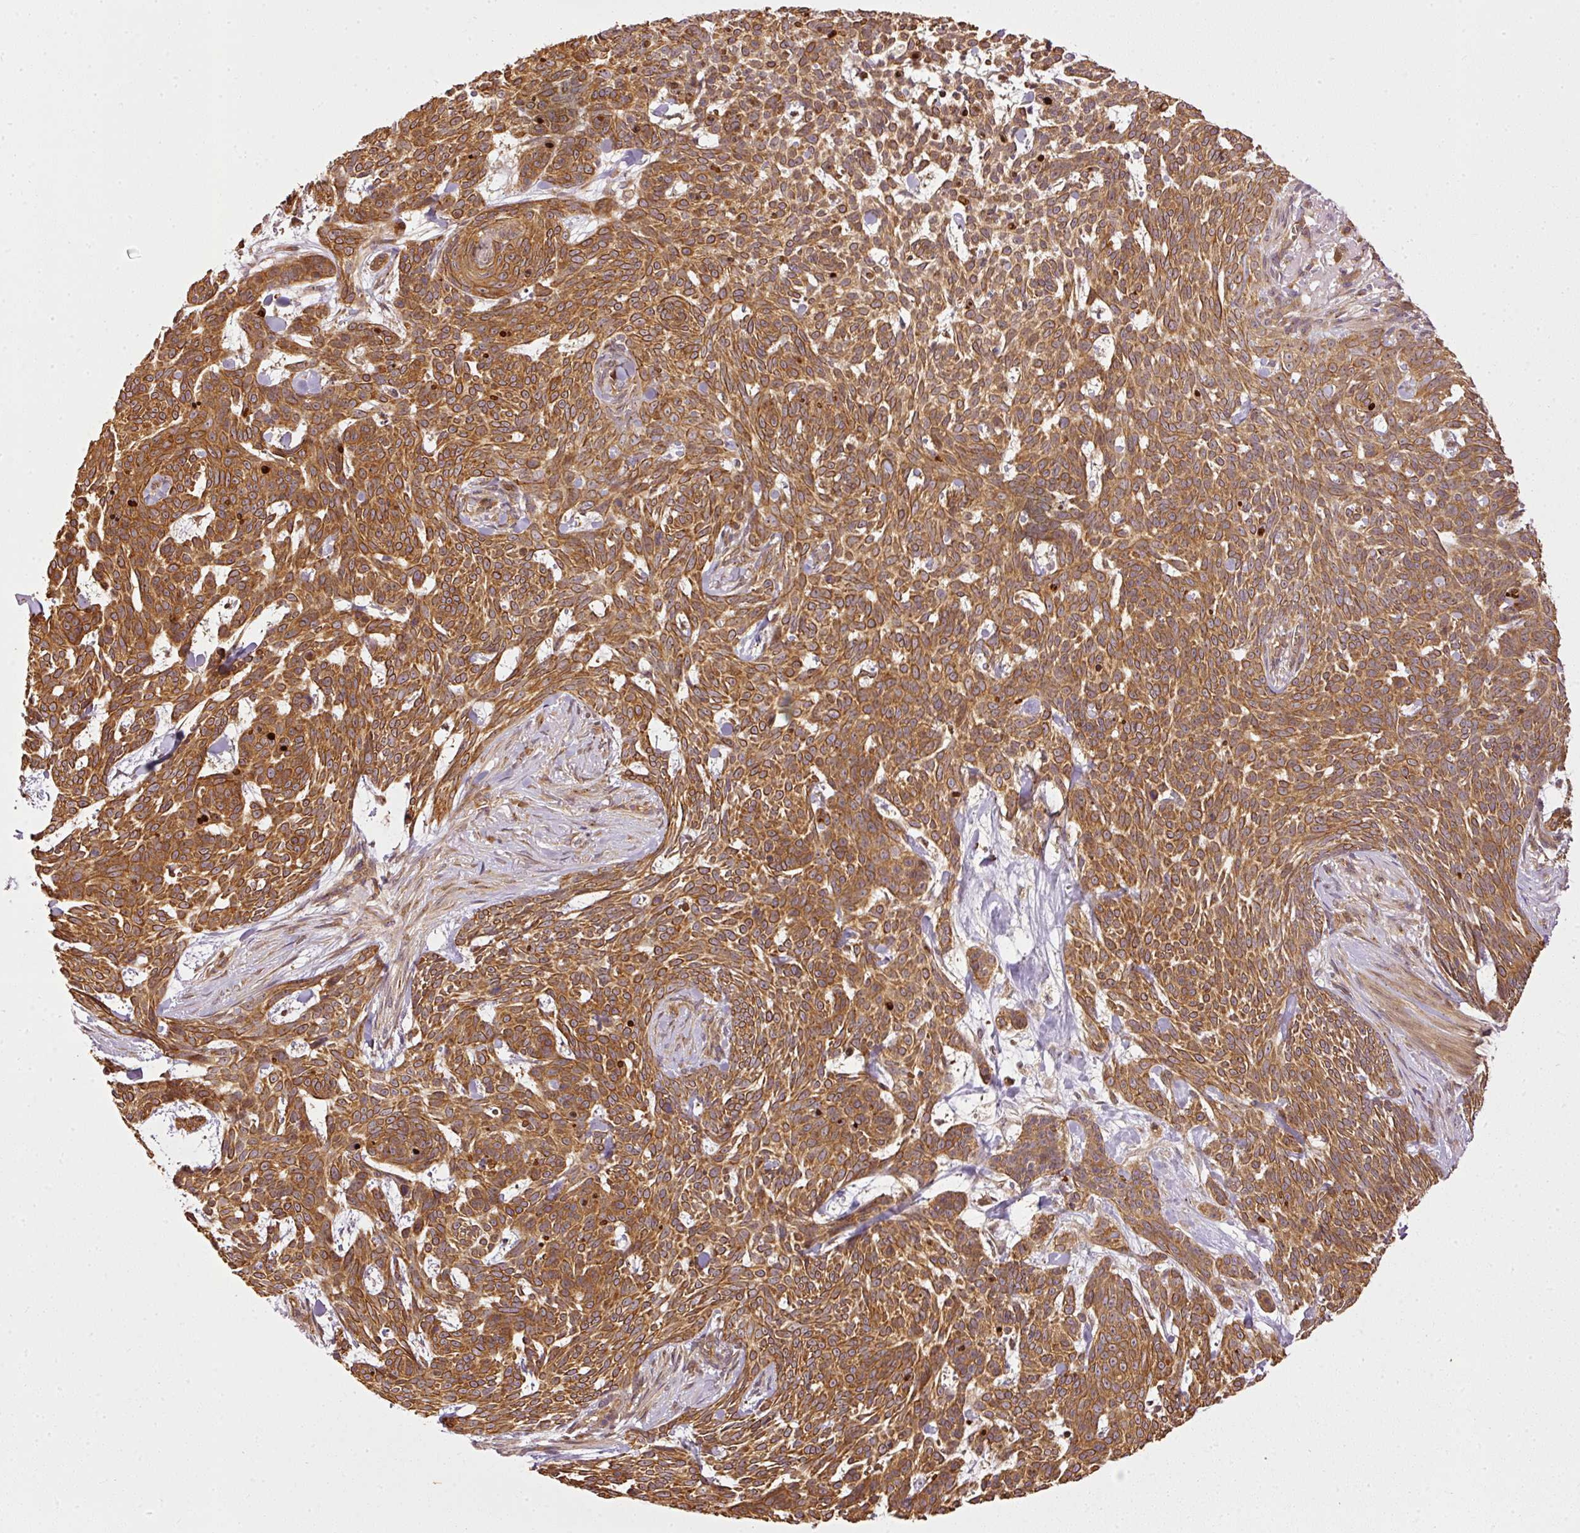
{"staining": {"intensity": "moderate", "quantity": ">75%", "location": "cytoplasmic/membranous"}, "tissue": "skin cancer", "cell_type": "Tumor cells", "image_type": "cancer", "snomed": [{"axis": "morphology", "description": "Basal cell carcinoma"}, {"axis": "topography", "description": "Skin"}], "caption": "Immunohistochemical staining of skin basal cell carcinoma demonstrates moderate cytoplasmic/membranous protein staining in about >75% of tumor cells. The staining is performed using DAB brown chromogen to label protein expression. The nuclei are counter-stained blue using hematoxylin.", "gene": "MIF4GD", "patient": {"sex": "female", "age": 93}}